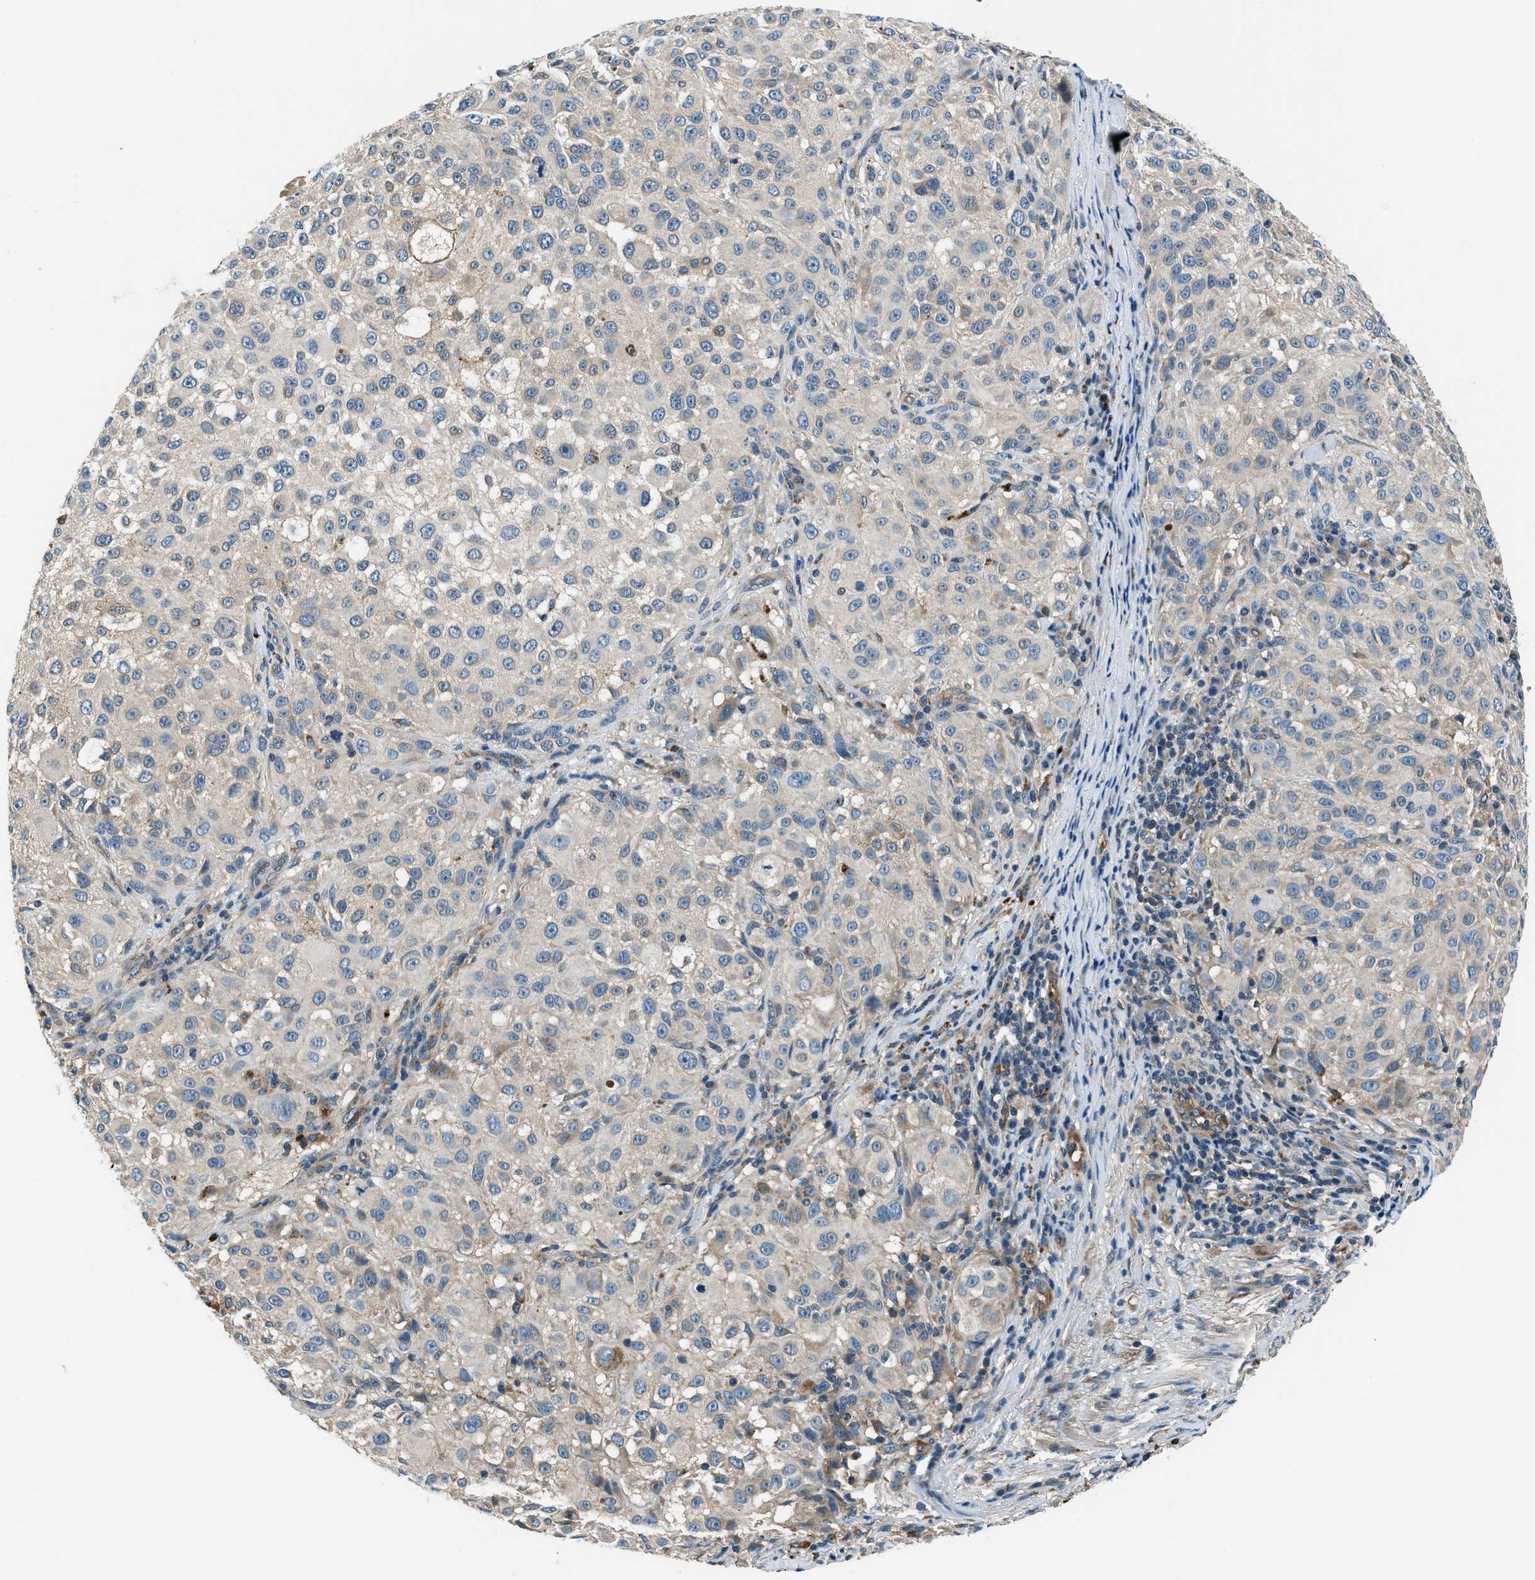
{"staining": {"intensity": "weak", "quantity": "<25%", "location": "cytoplasmic/membranous"}, "tissue": "melanoma", "cell_type": "Tumor cells", "image_type": "cancer", "snomed": [{"axis": "morphology", "description": "Necrosis, NOS"}, {"axis": "morphology", "description": "Malignant melanoma, NOS"}, {"axis": "topography", "description": "Skin"}], "caption": "Malignant melanoma stained for a protein using immunohistochemistry exhibits no positivity tumor cells.", "gene": "SLC19A2", "patient": {"sex": "female", "age": 87}}